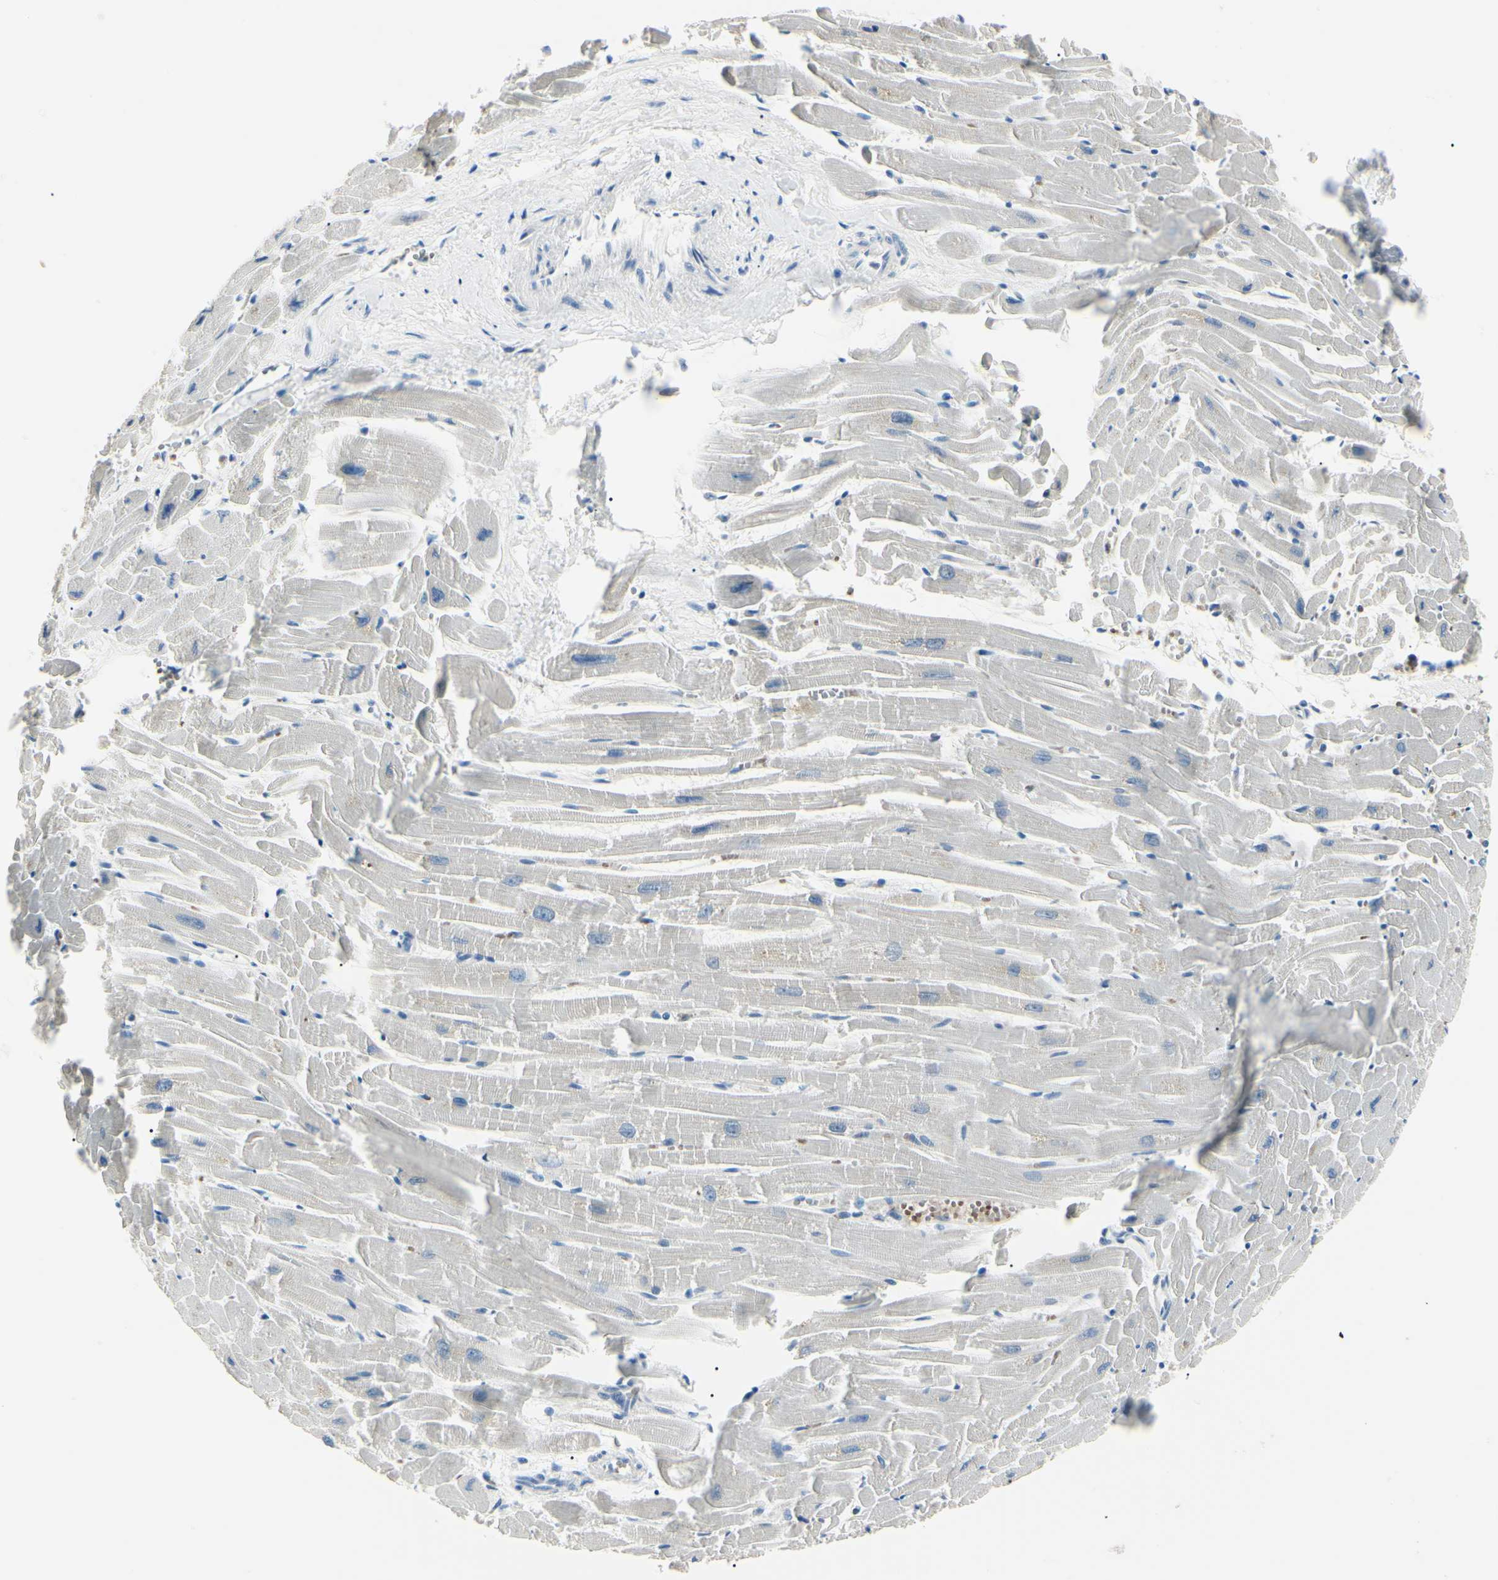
{"staining": {"intensity": "negative", "quantity": "none", "location": "none"}, "tissue": "heart muscle", "cell_type": "Cardiomyocytes", "image_type": "normal", "snomed": [{"axis": "morphology", "description": "Normal tissue, NOS"}, {"axis": "topography", "description": "Heart"}], "caption": "High magnification brightfield microscopy of unremarkable heart muscle stained with DAB (3,3'-diaminobenzidine) (brown) and counterstained with hematoxylin (blue): cardiomyocytes show no significant expression. (IHC, brightfield microscopy, high magnification).", "gene": "CA2", "patient": {"sex": "female", "age": 19}}